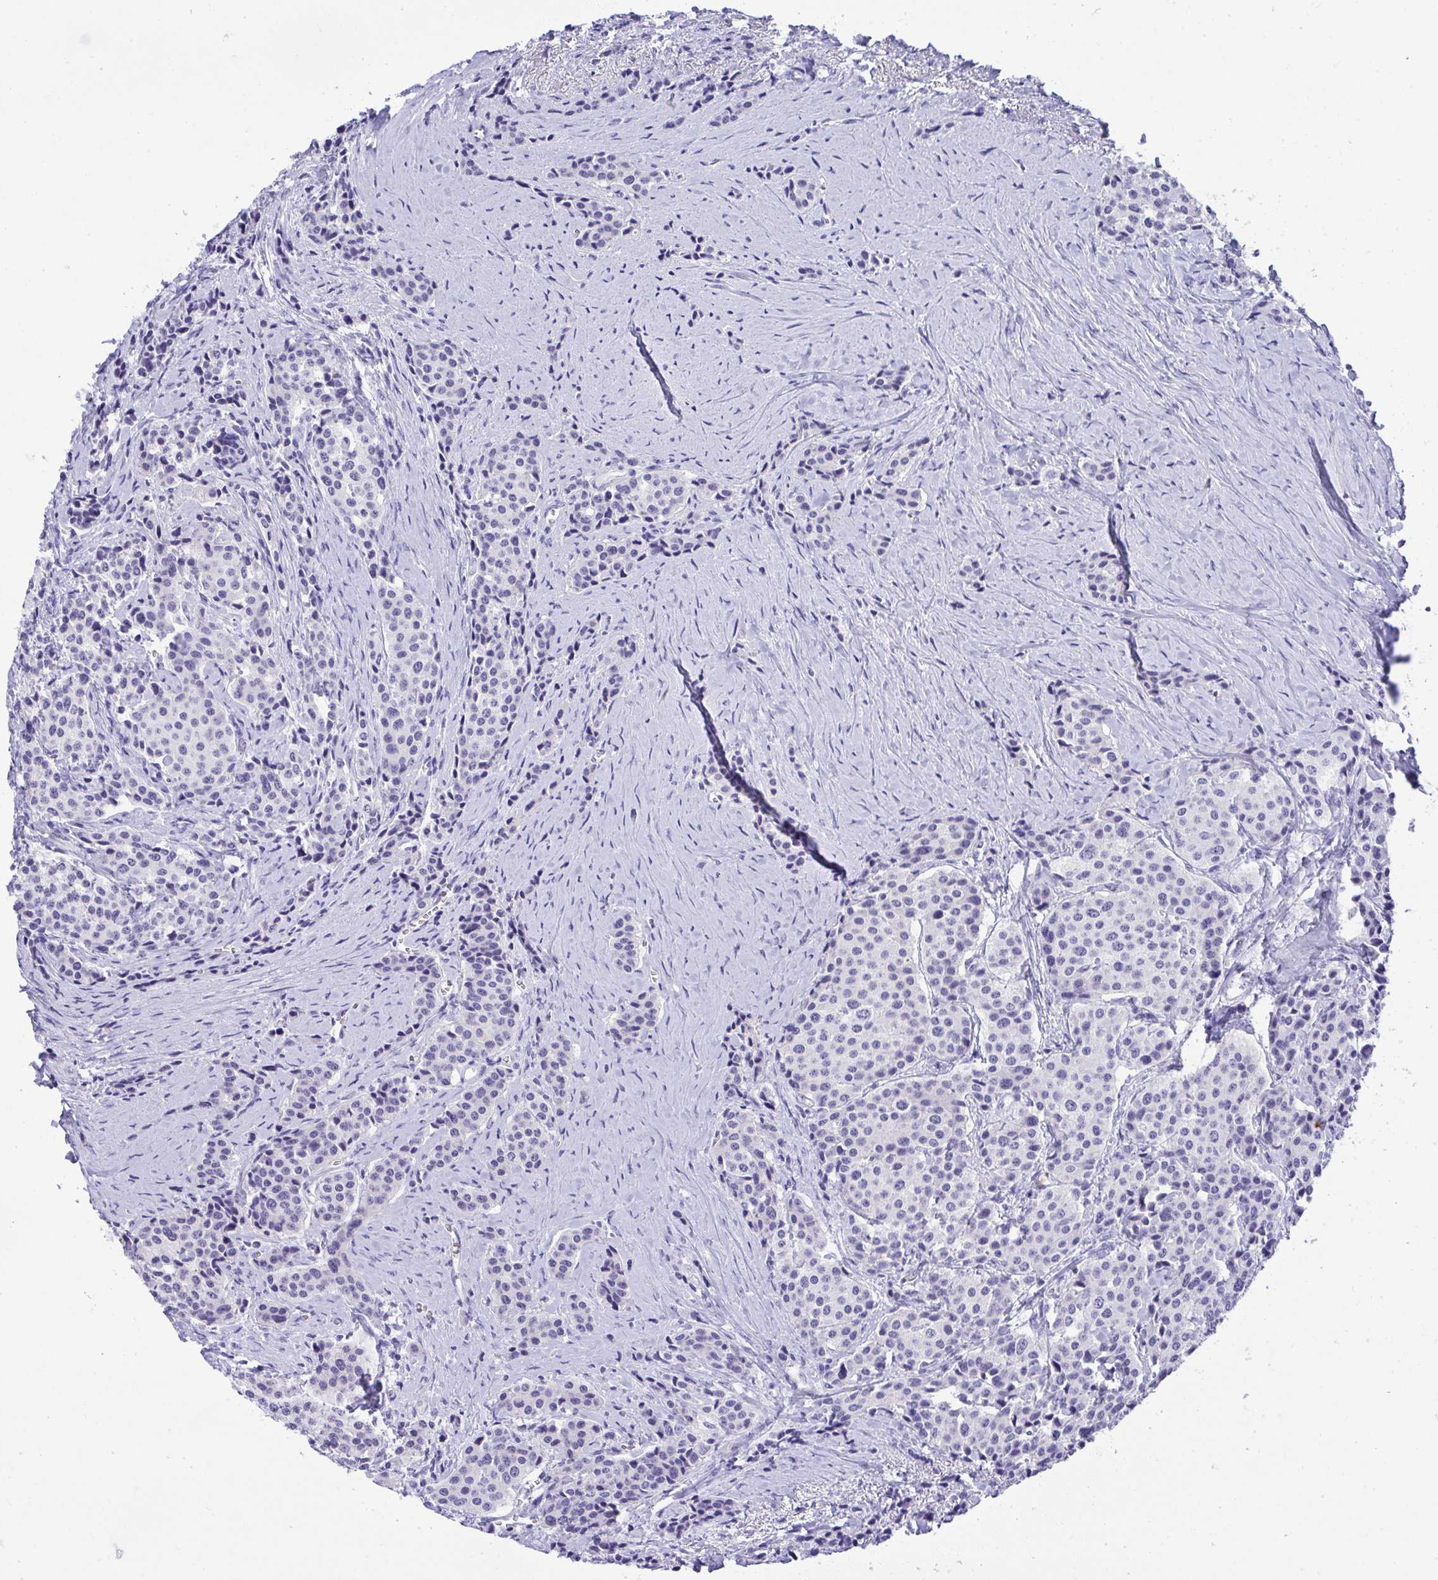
{"staining": {"intensity": "negative", "quantity": "none", "location": "none"}, "tissue": "carcinoid", "cell_type": "Tumor cells", "image_type": "cancer", "snomed": [{"axis": "morphology", "description": "Carcinoid, malignant, NOS"}, {"axis": "topography", "description": "Small intestine"}], "caption": "Tumor cells are negative for brown protein staining in carcinoid. (DAB (3,3'-diaminobenzidine) IHC with hematoxylin counter stain).", "gene": "PGM2L1", "patient": {"sex": "male", "age": 73}}